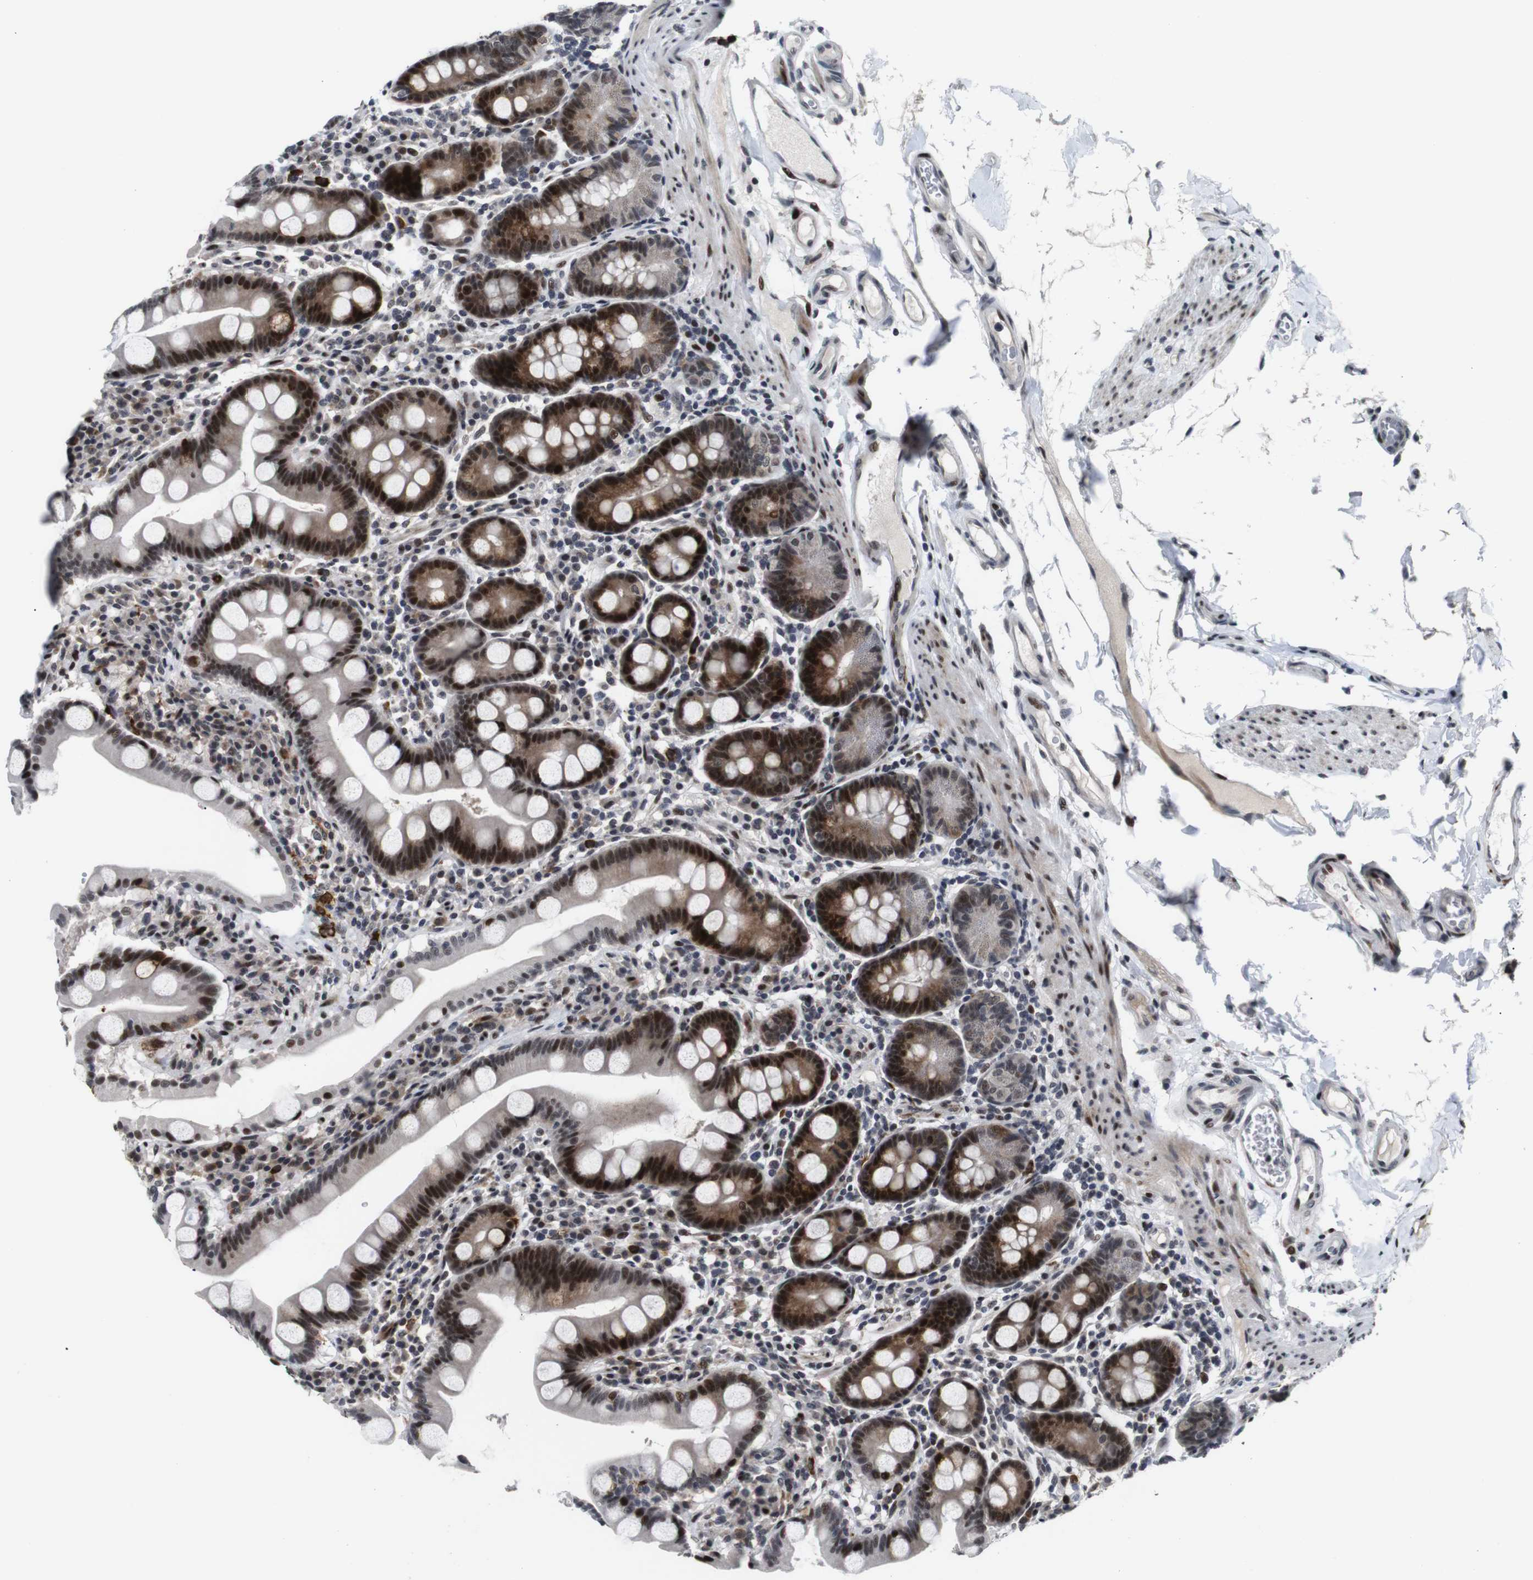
{"staining": {"intensity": "strong", "quantity": "25%-75%", "location": "cytoplasmic/membranous,nuclear"}, "tissue": "duodenum", "cell_type": "Glandular cells", "image_type": "normal", "snomed": [{"axis": "morphology", "description": "Normal tissue, NOS"}, {"axis": "topography", "description": "Duodenum"}], "caption": "Human duodenum stained with a brown dye displays strong cytoplasmic/membranous,nuclear positive positivity in about 25%-75% of glandular cells.", "gene": "EIF4G1", "patient": {"sex": "male", "age": 50}}